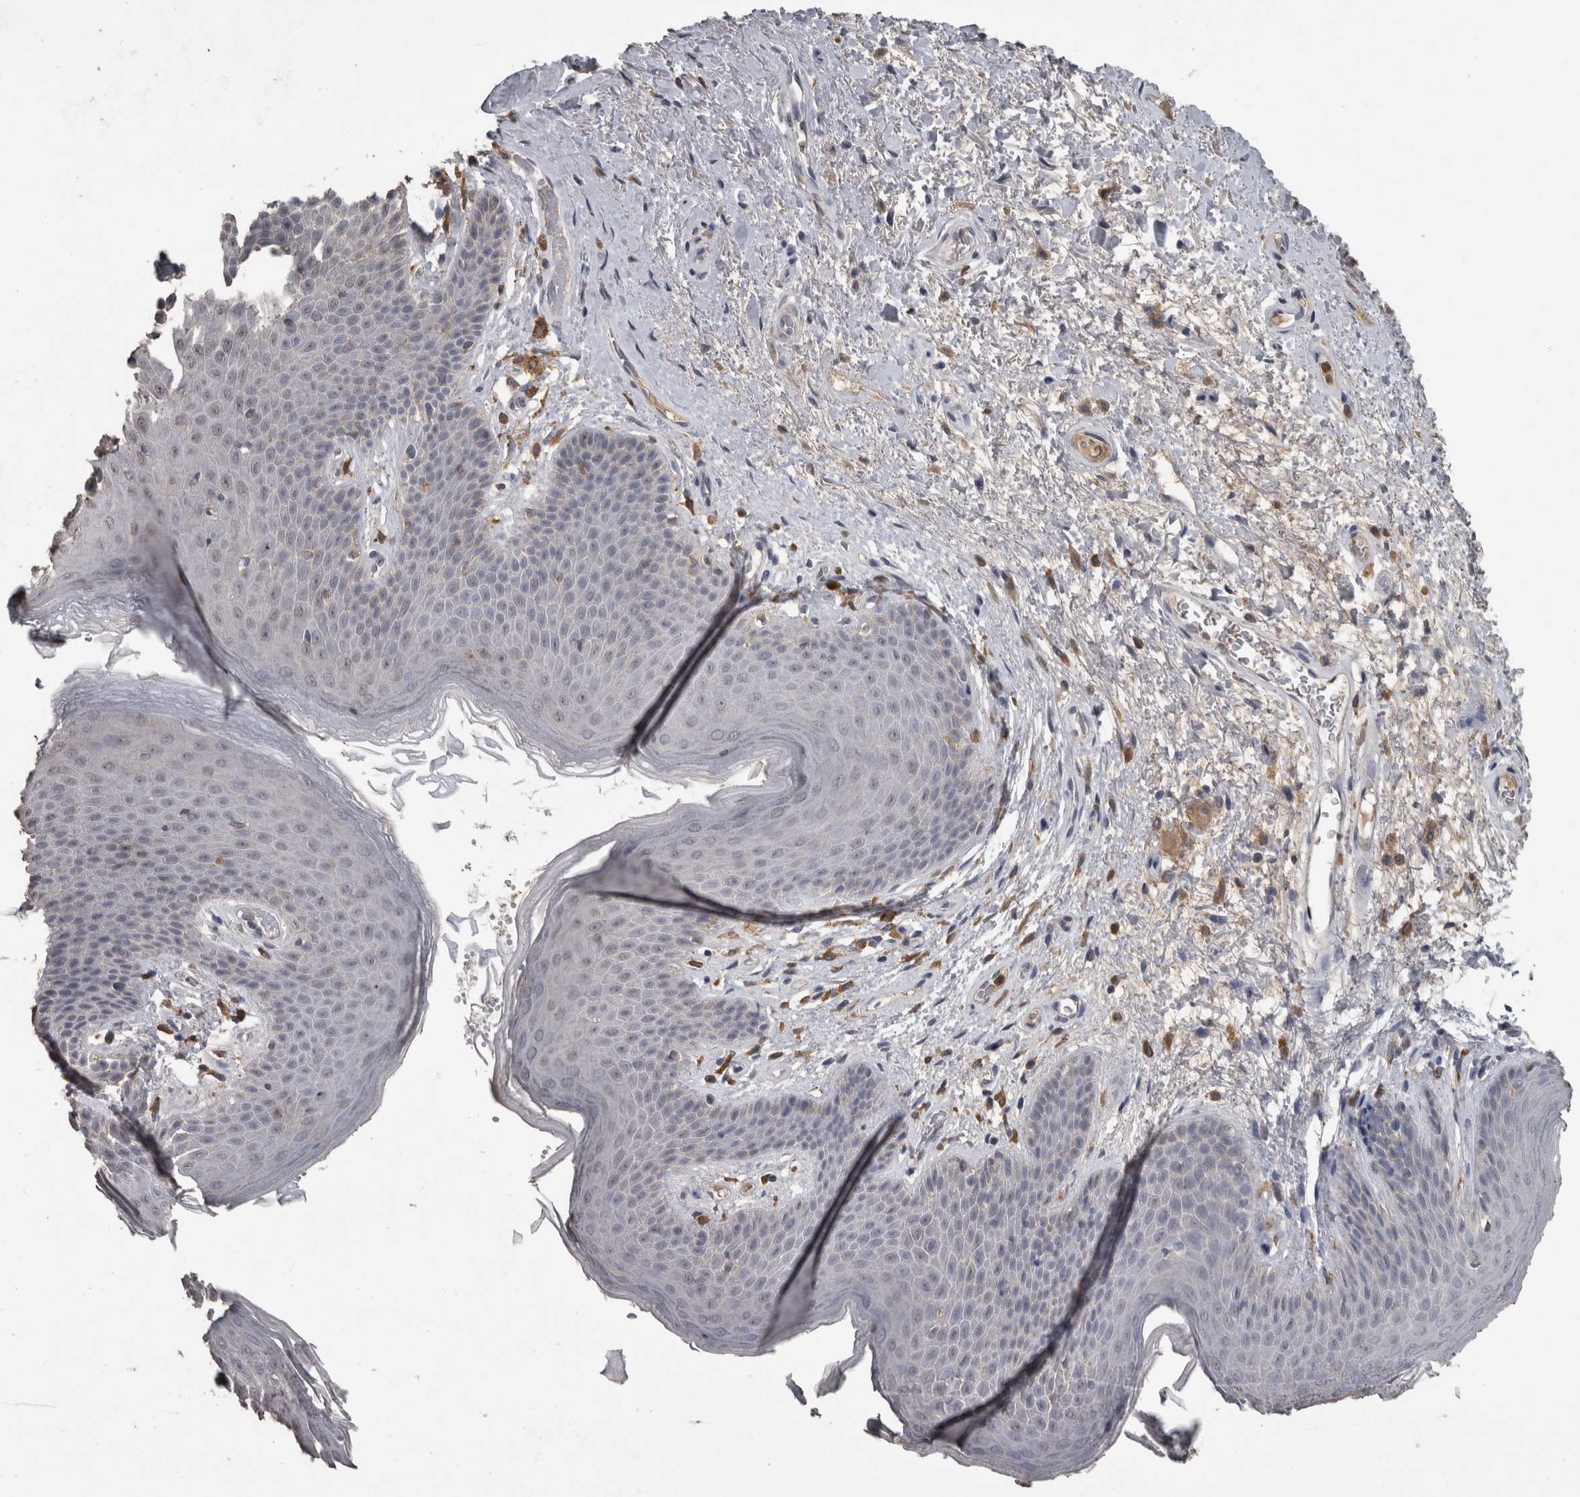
{"staining": {"intensity": "negative", "quantity": "none", "location": "none"}, "tissue": "skin", "cell_type": "Epidermal cells", "image_type": "normal", "snomed": [{"axis": "morphology", "description": "Normal tissue, NOS"}, {"axis": "topography", "description": "Anal"}], "caption": "High power microscopy histopathology image of an immunohistochemistry (IHC) image of normal skin, revealing no significant expression in epidermal cells.", "gene": "PIK3AP1", "patient": {"sex": "male", "age": 74}}